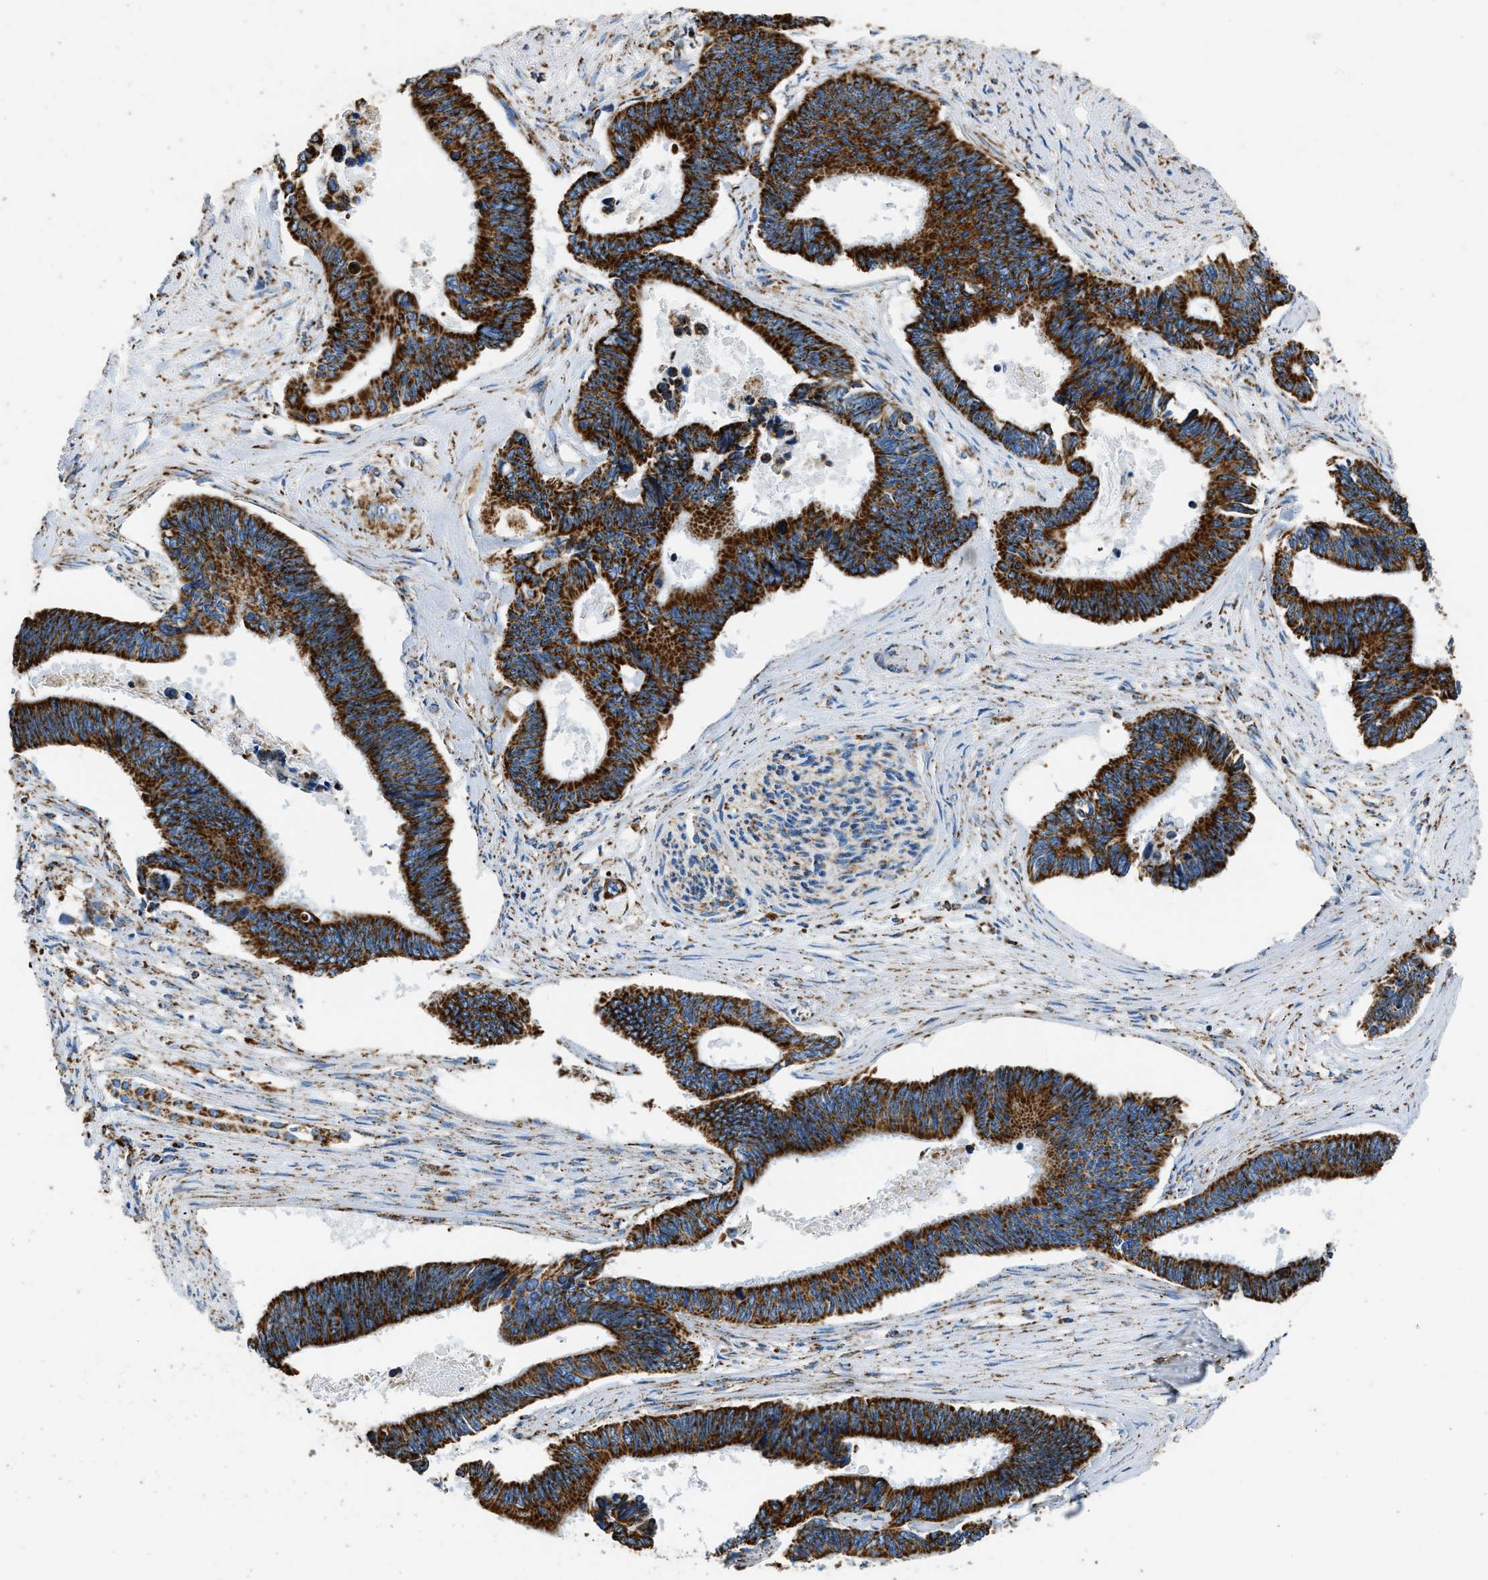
{"staining": {"intensity": "strong", "quantity": ">75%", "location": "cytoplasmic/membranous"}, "tissue": "pancreatic cancer", "cell_type": "Tumor cells", "image_type": "cancer", "snomed": [{"axis": "morphology", "description": "Adenocarcinoma, NOS"}, {"axis": "topography", "description": "Pancreas"}], "caption": "There is high levels of strong cytoplasmic/membranous expression in tumor cells of pancreatic cancer, as demonstrated by immunohistochemical staining (brown color).", "gene": "IRX6", "patient": {"sex": "female", "age": 70}}